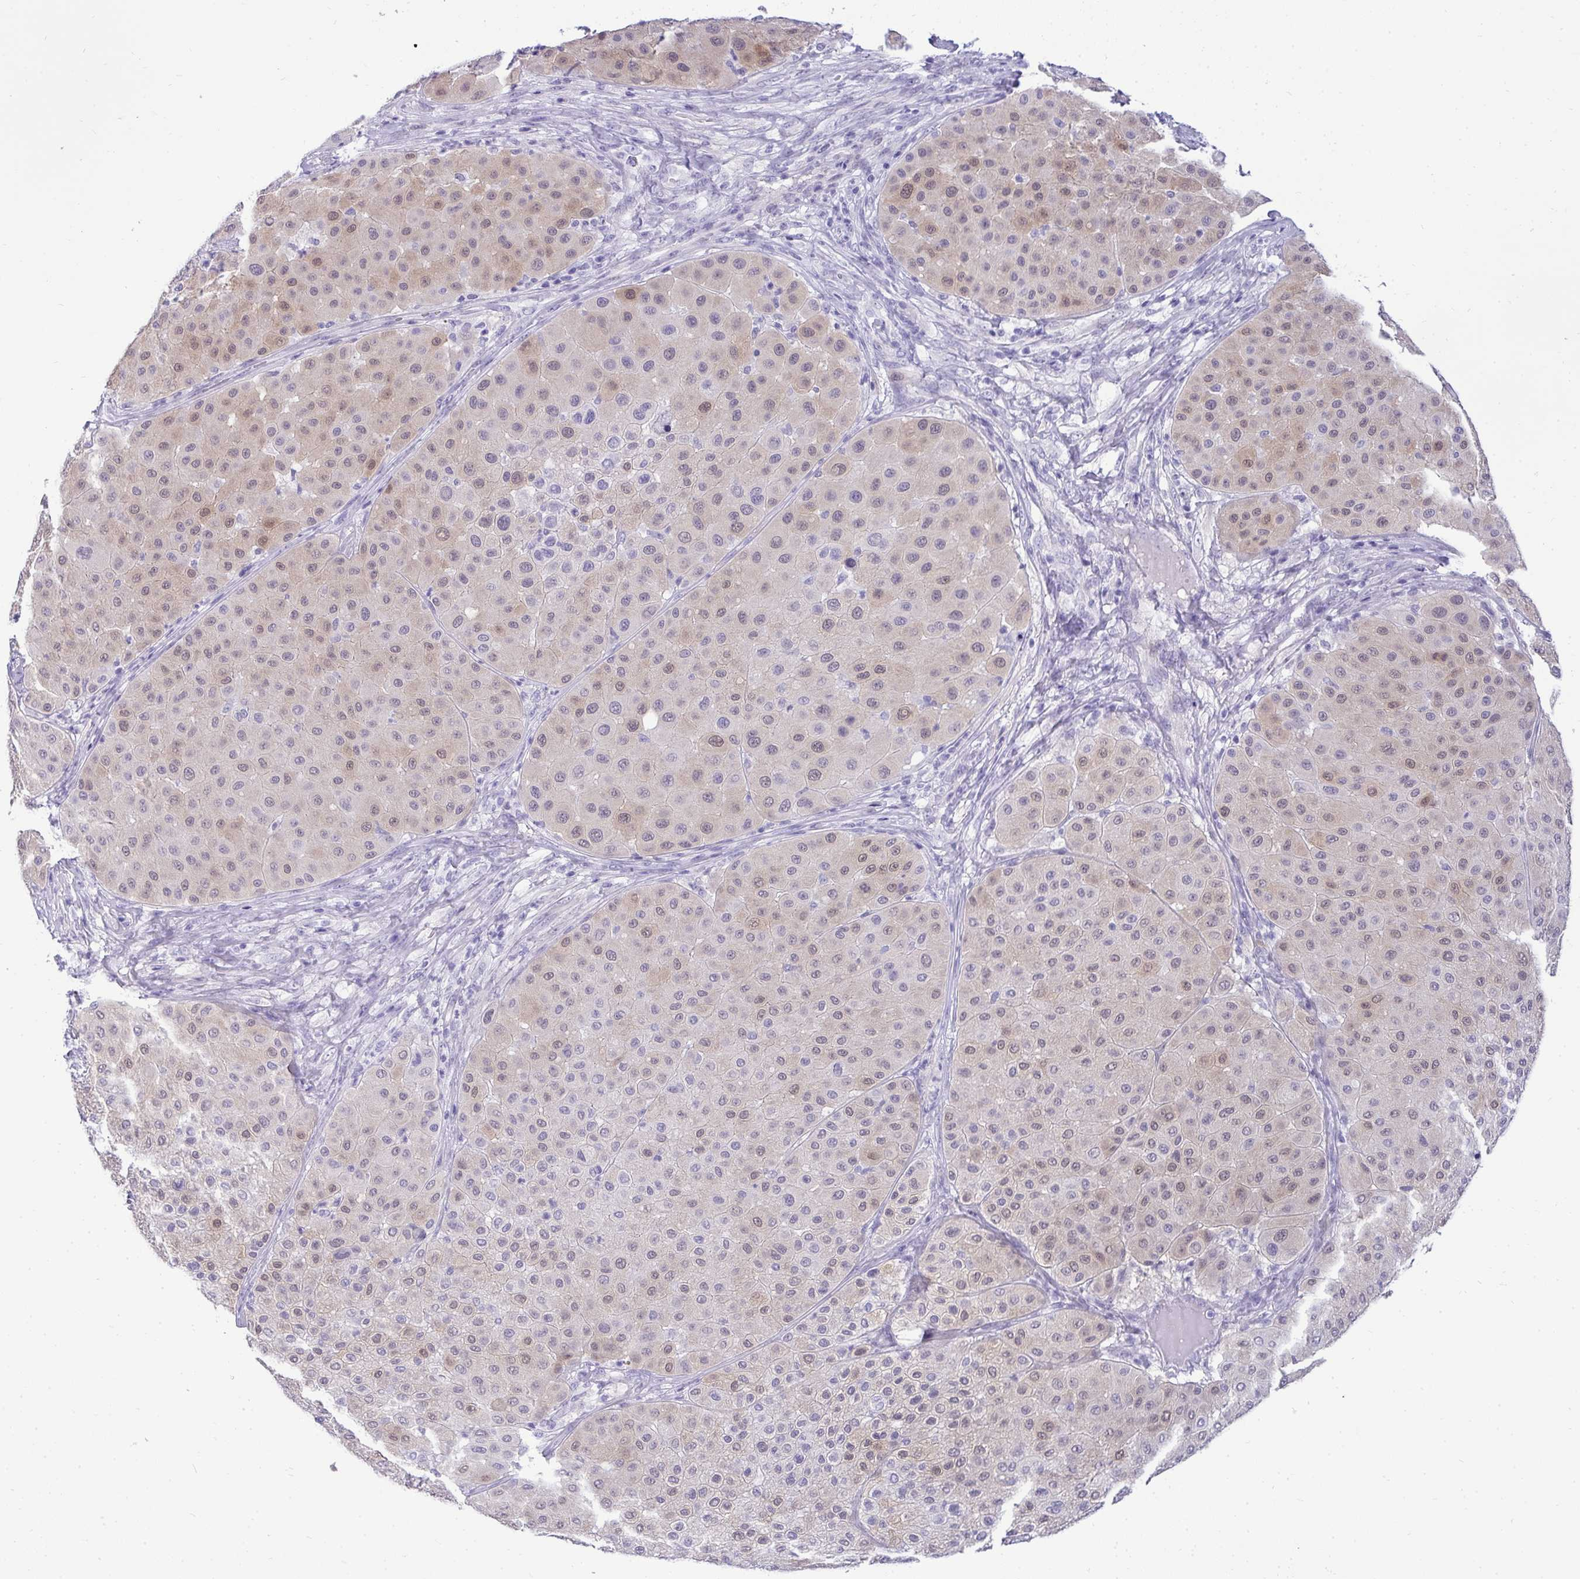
{"staining": {"intensity": "weak", "quantity": "25%-75%", "location": "cytoplasmic/membranous,nuclear"}, "tissue": "melanoma", "cell_type": "Tumor cells", "image_type": "cancer", "snomed": [{"axis": "morphology", "description": "Malignant melanoma, Metastatic site"}, {"axis": "topography", "description": "Smooth muscle"}], "caption": "Immunohistochemistry (IHC) of human melanoma reveals low levels of weak cytoplasmic/membranous and nuclear staining in approximately 25%-75% of tumor cells.", "gene": "HSPB6", "patient": {"sex": "male", "age": 41}}